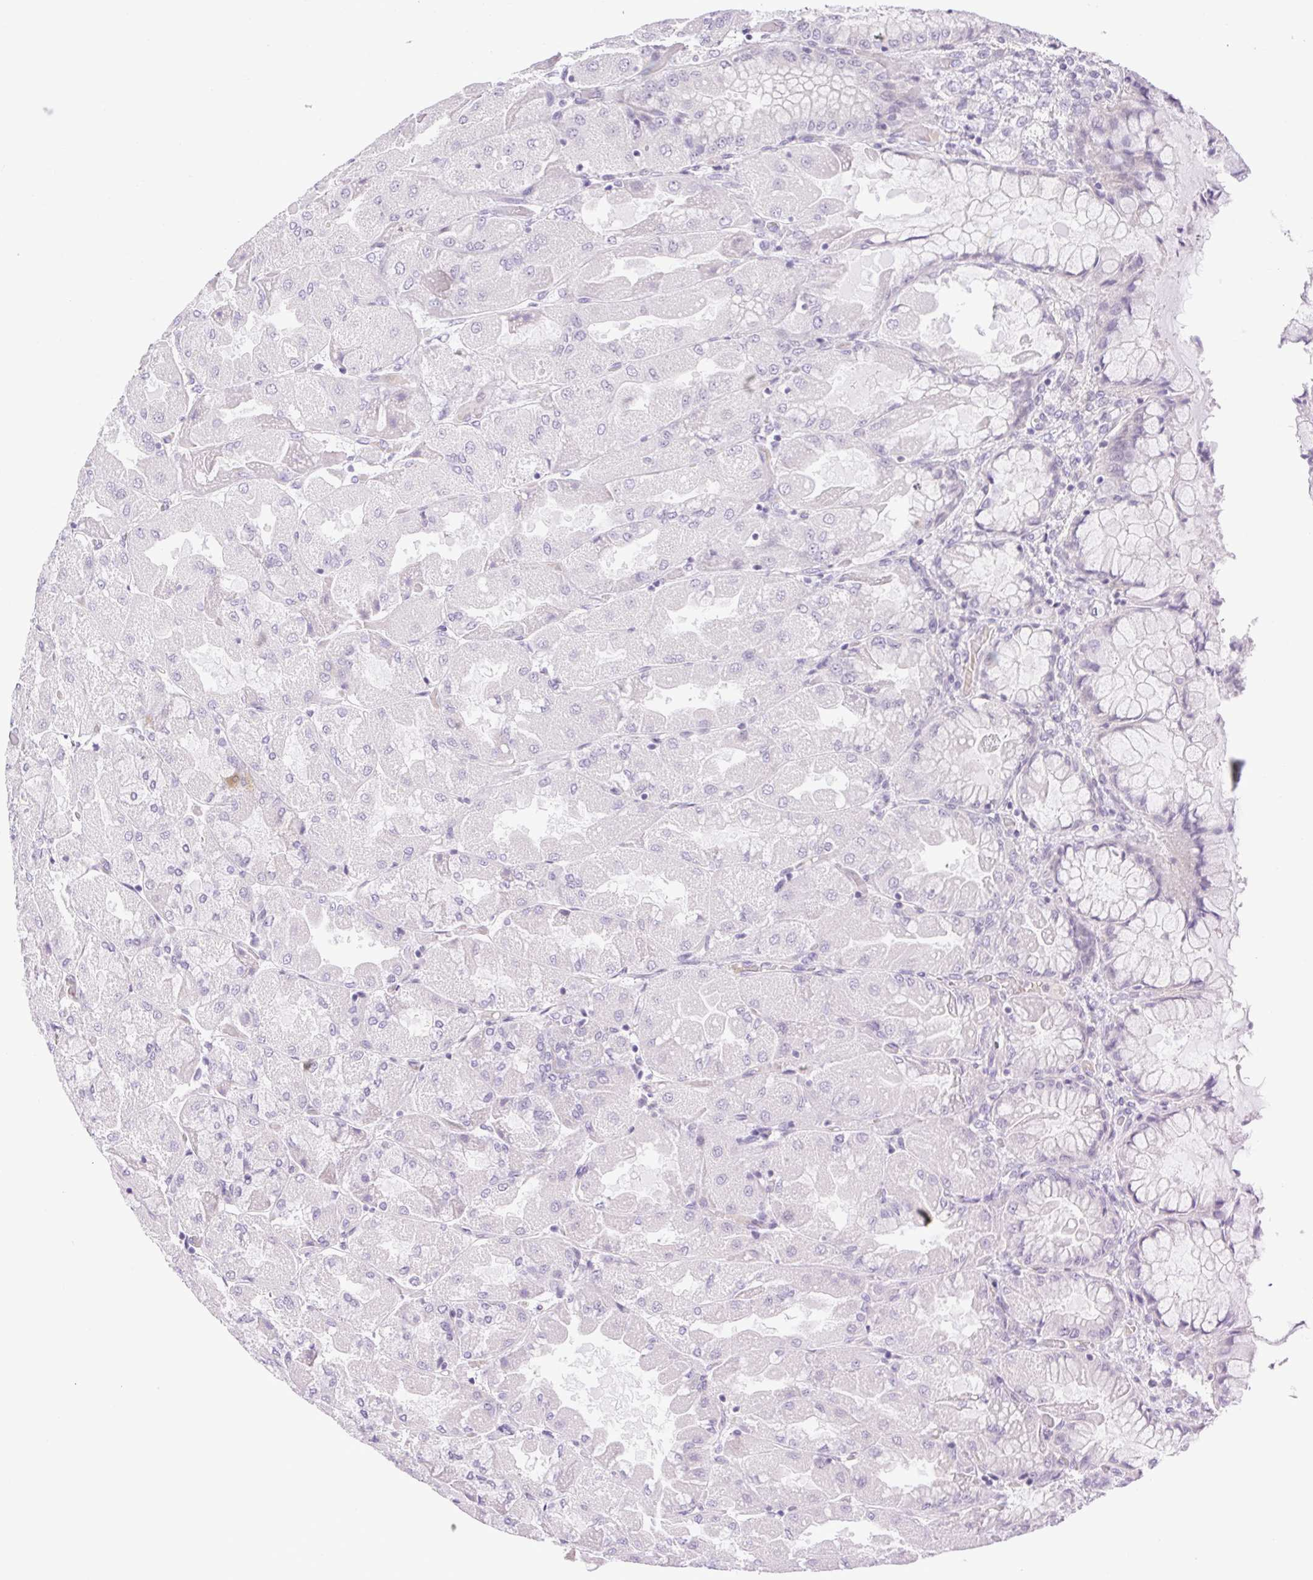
{"staining": {"intensity": "negative", "quantity": "none", "location": "none"}, "tissue": "stomach", "cell_type": "Glandular cells", "image_type": "normal", "snomed": [{"axis": "morphology", "description": "Normal tissue, NOS"}, {"axis": "topography", "description": "Stomach"}], "caption": "Glandular cells show no significant protein positivity in normal stomach. The staining is performed using DAB (3,3'-diaminobenzidine) brown chromogen with nuclei counter-stained in using hematoxylin.", "gene": "FAM177B", "patient": {"sex": "female", "age": 61}}